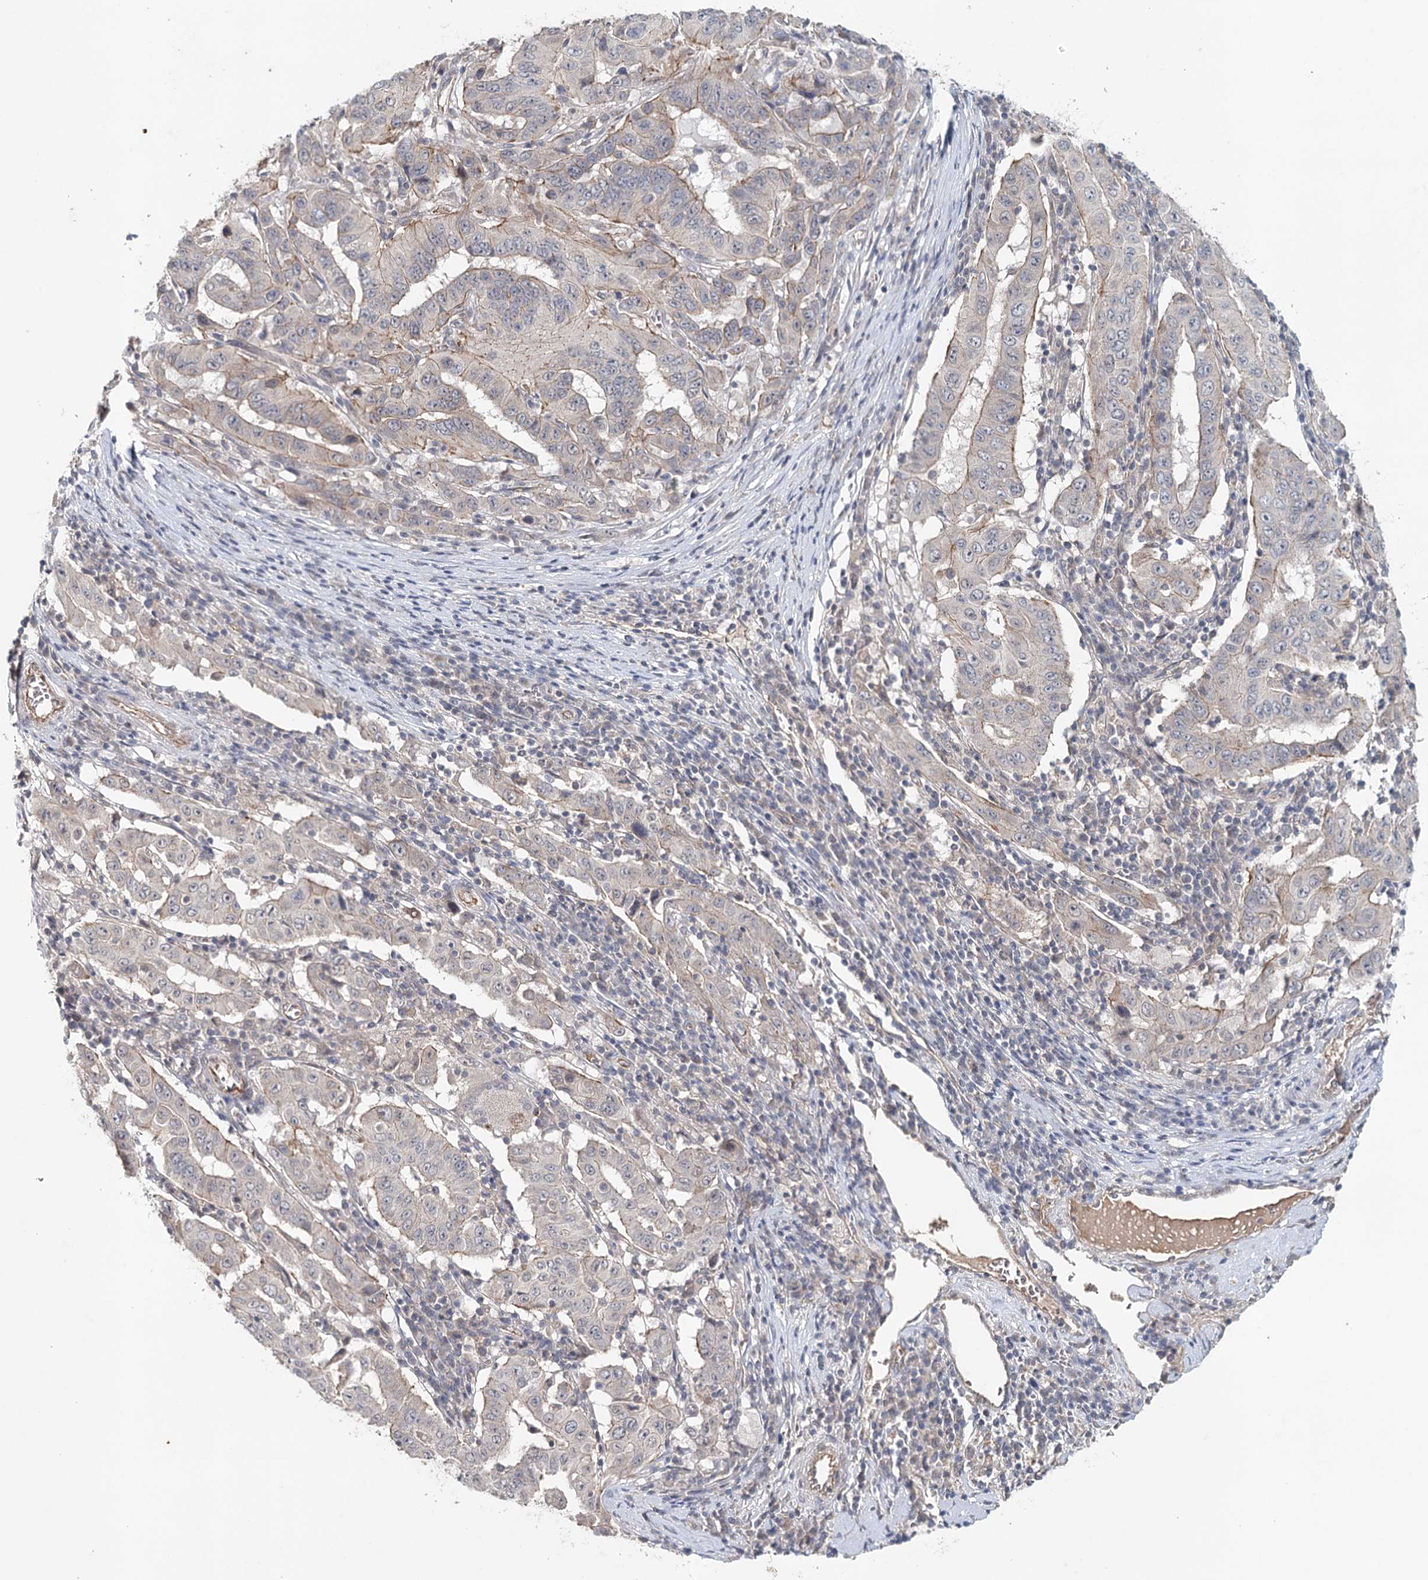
{"staining": {"intensity": "weak", "quantity": "<25%", "location": "cytoplasmic/membranous"}, "tissue": "pancreatic cancer", "cell_type": "Tumor cells", "image_type": "cancer", "snomed": [{"axis": "morphology", "description": "Adenocarcinoma, NOS"}, {"axis": "topography", "description": "Pancreas"}], "caption": "This is a micrograph of IHC staining of pancreatic cancer (adenocarcinoma), which shows no positivity in tumor cells. Brightfield microscopy of immunohistochemistry stained with DAB (3,3'-diaminobenzidine) (brown) and hematoxylin (blue), captured at high magnification.", "gene": "SYNPO", "patient": {"sex": "male", "age": 63}}